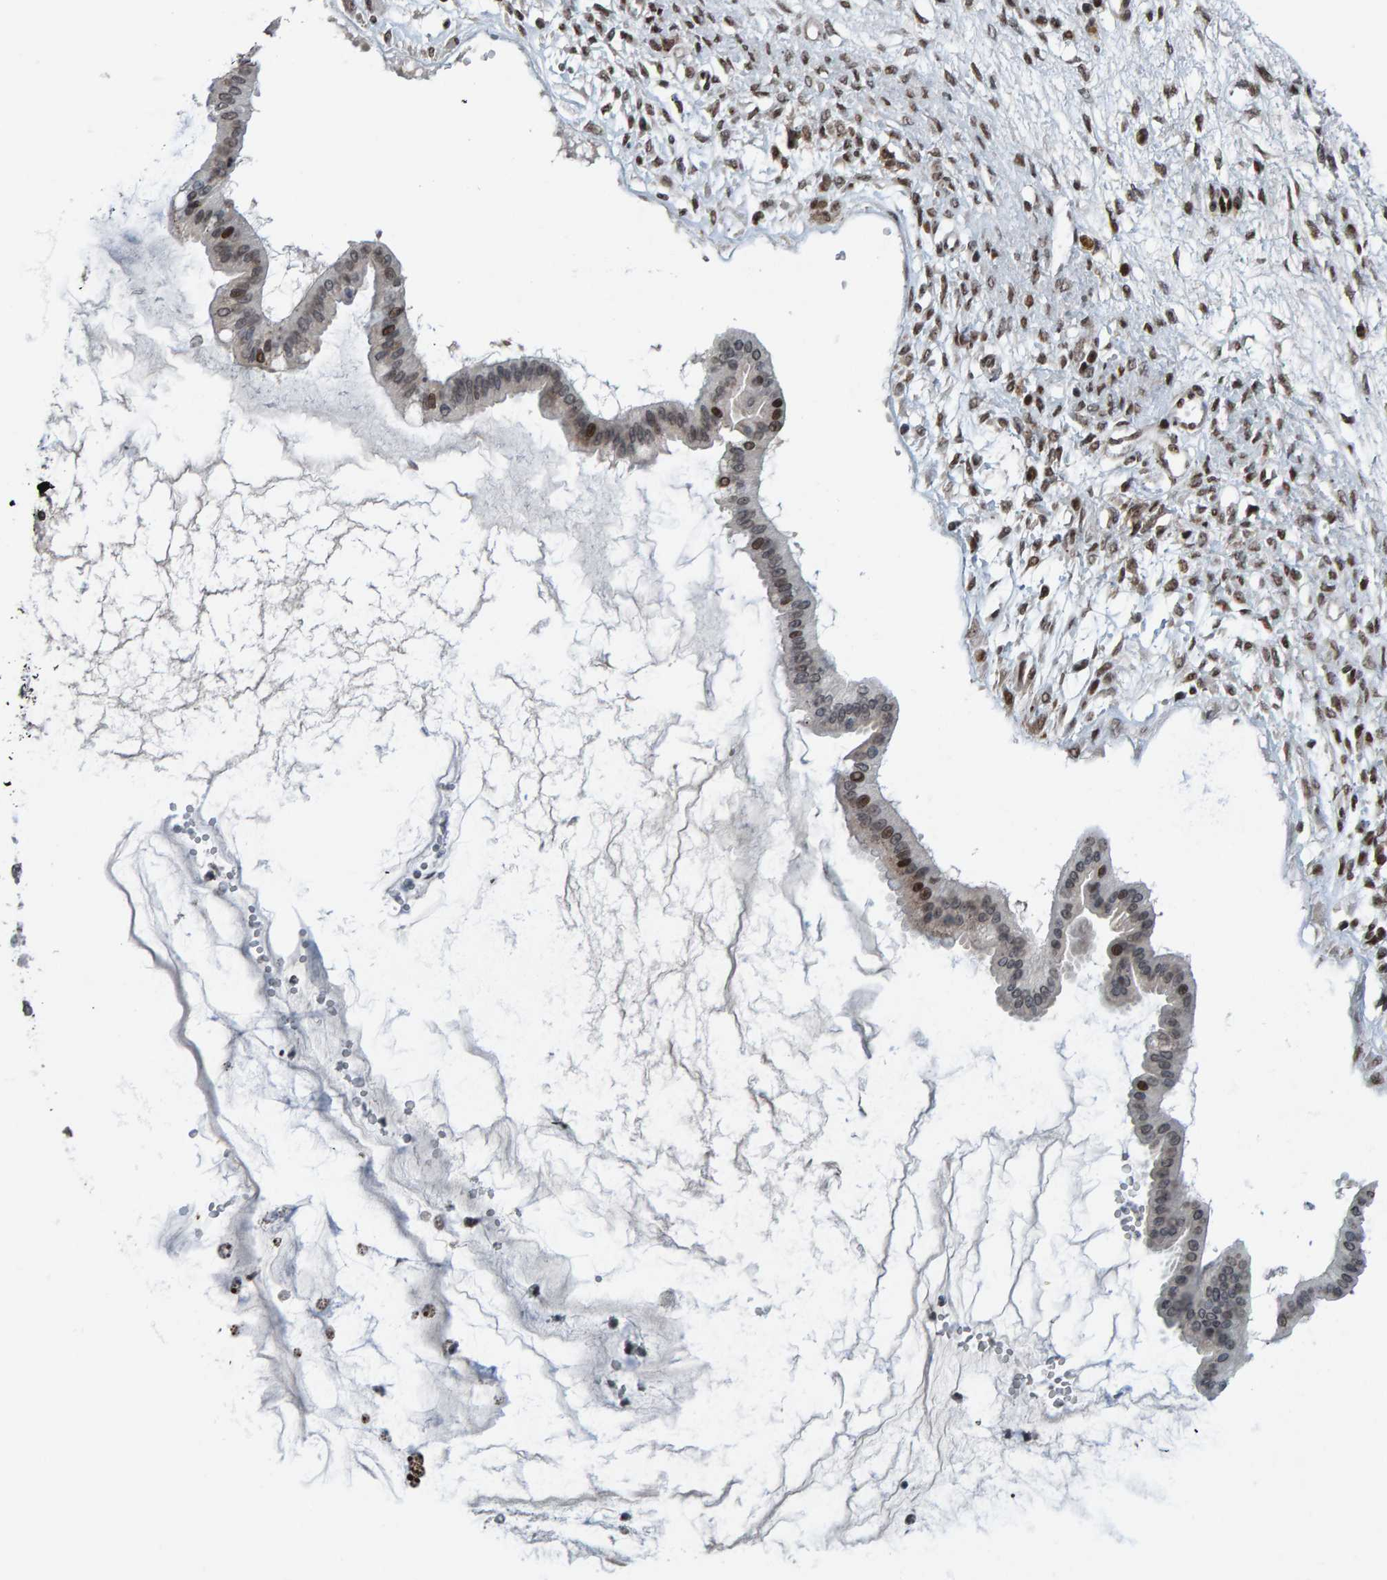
{"staining": {"intensity": "moderate", "quantity": "<25%", "location": "nuclear"}, "tissue": "ovarian cancer", "cell_type": "Tumor cells", "image_type": "cancer", "snomed": [{"axis": "morphology", "description": "Cystadenocarcinoma, mucinous, NOS"}, {"axis": "topography", "description": "Ovary"}], "caption": "Protein analysis of ovarian cancer (mucinous cystadenocarcinoma) tissue exhibits moderate nuclear positivity in about <25% of tumor cells. Using DAB (3,3'-diaminobenzidine) (brown) and hematoxylin (blue) stains, captured at high magnification using brightfield microscopy.", "gene": "ZNF366", "patient": {"sex": "female", "age": 73}}